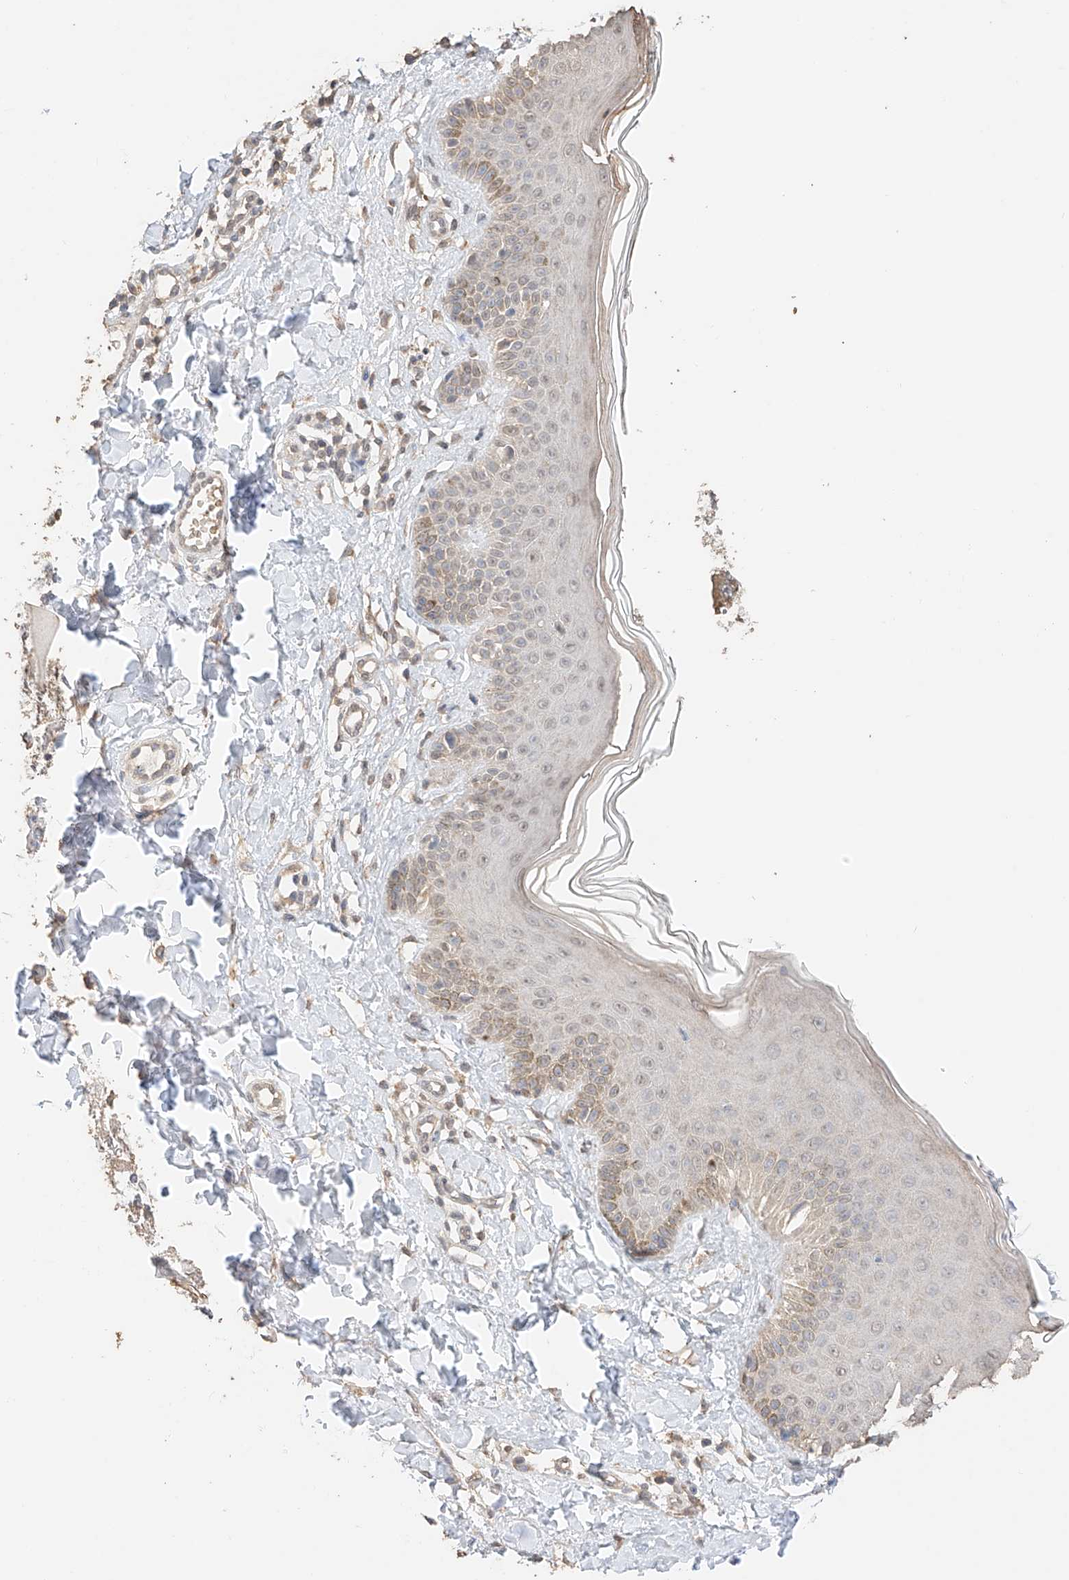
{"staining": {"intensity": "weak", "quantity": ">75%", "location": "cytoplasmic/membranous"}, "tissue": "skin", "cell_type": "Fibroblasts", "image_type": "normal", "snomed": [{"axis": "morphology", "description": "Normal tissue, NOS"}, {"axis": "topography", "description": "Skin"}], "caption": "Immunohistochemical staining of benign skin reveals >75% levels of weak cytoplasmic/membranous protein expression in approximately >75% of fibroblasts.", "gene": "IL22RA2", "patient": {"sex": "male", "age": 52}}